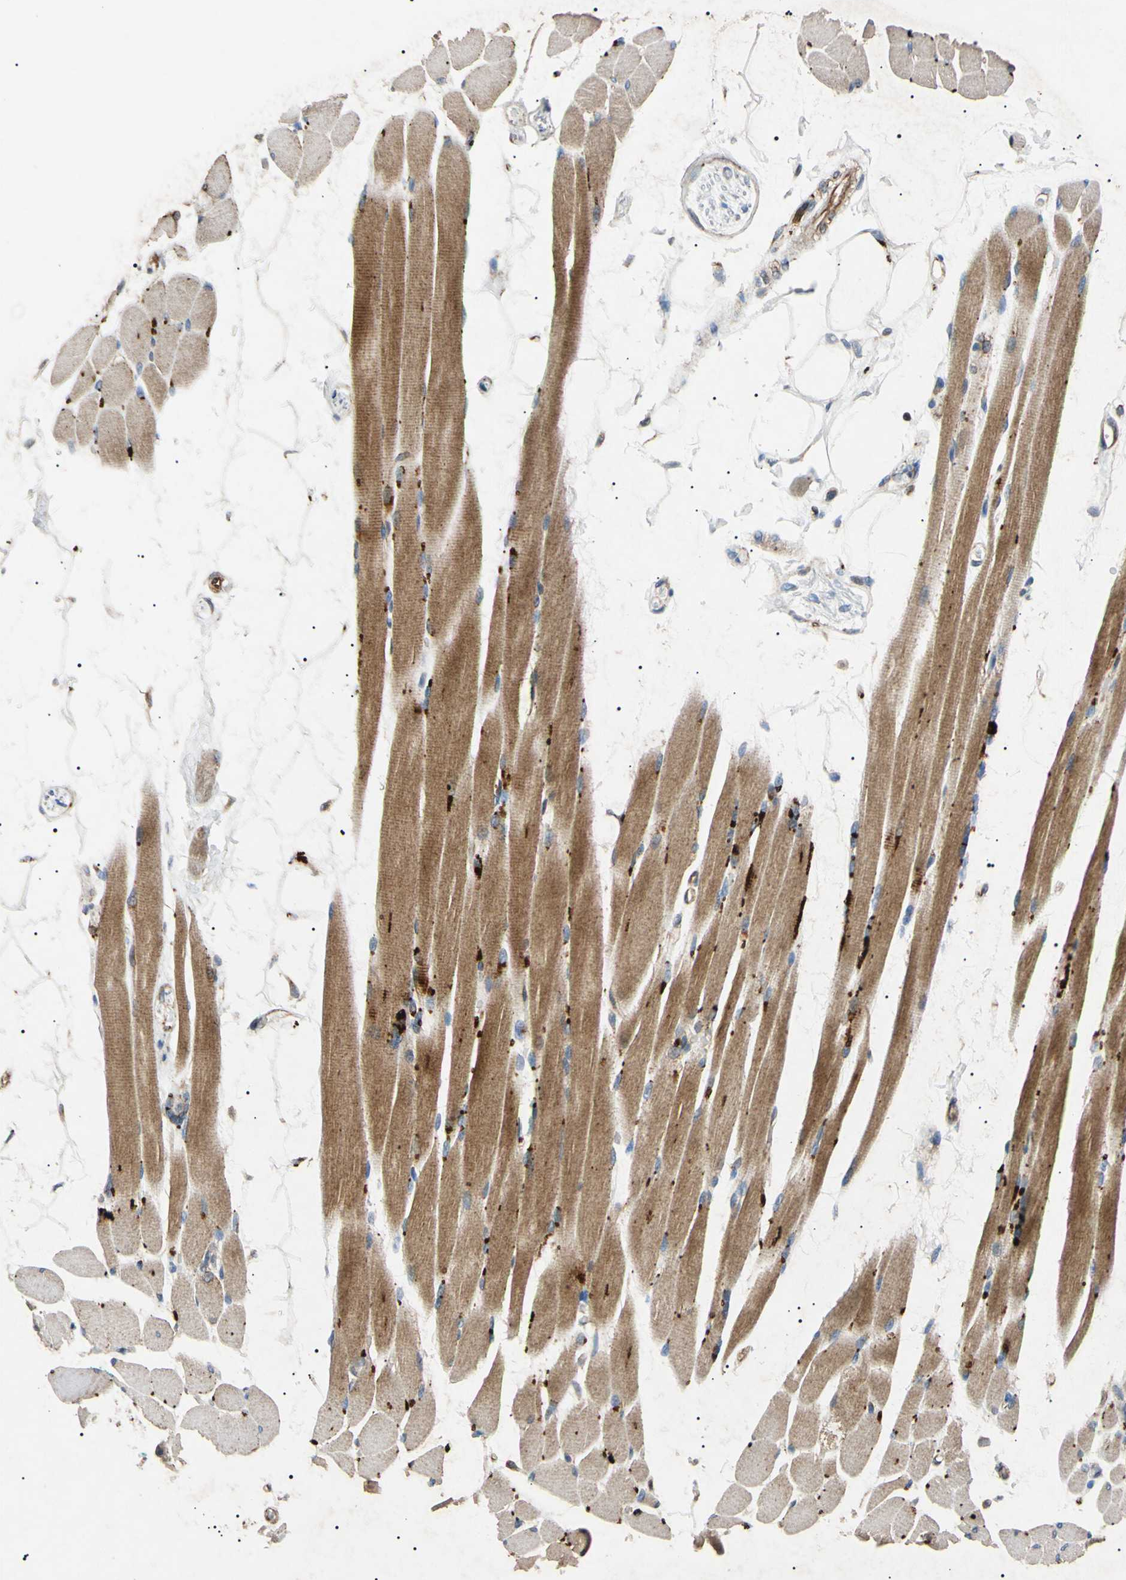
{"staining": {"intensity": "moderate", "quantity": ">75%", "location": "cytoplasmic/membranous"}, "tissue": "skeletal muscle", "cell_type": "Myocytes", "image_type": "normal", "snomed": [{"axis": "morphology", "description": "Normal tissue, NOS"}, {"axis": "topography", "description": "Skeletal muscle"}, {"axis": "topography", "description": "Oral tissue"}, {"axis": "topography", "description": "Peripheral nerve tissue"}], "caption": "Moderate cytoplasmic/membranous protein staining is present in about >75% of myocytes in skeletal muscle. (Brightfield microscopy of DAB IHC at high magnification).", "gene": "TUBB4A", "patient": {"sex": "female", "age": 84}}